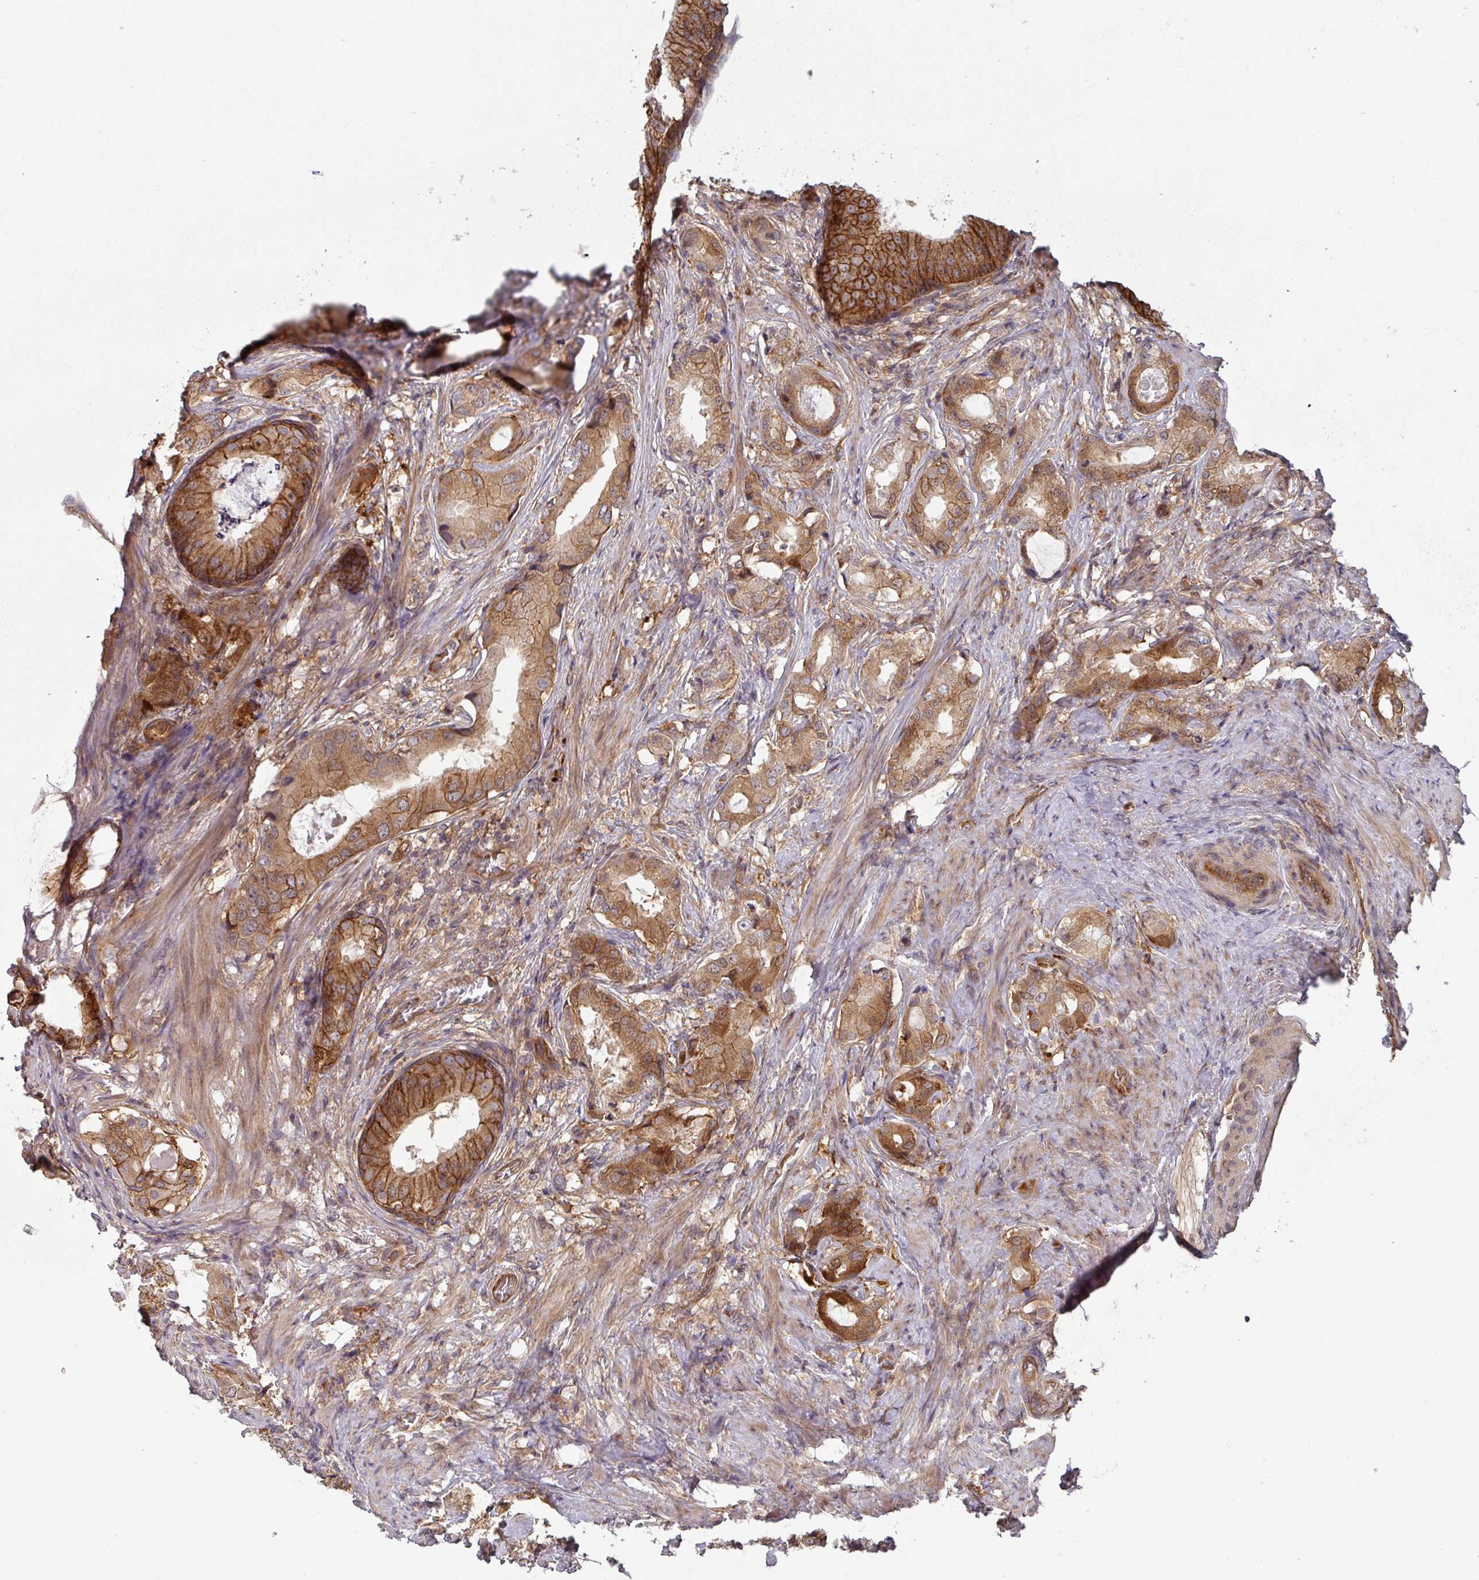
{"staining": {"intensity": "moderate", "quantity": ">75%", "location": "cytoplasmic/membranous"}, "tissue": "prostate cancer", "cell_type": "Tumor cells", "image_type": "cancer", "snomed": [{"axis": "morphology", "description": "Adenocarcinoma, Low grade"}, {"axis": "topography", "description": "Prostate"}], "caption": "IHC of human adenocarcinoma (low-grade) (prostate) displays medium levels of moderate cytoplasmic/membranous staining in about >75% of tumor cells.", "gene": "CYFIP2", "patient": {"sex": "male", "age": 71}}